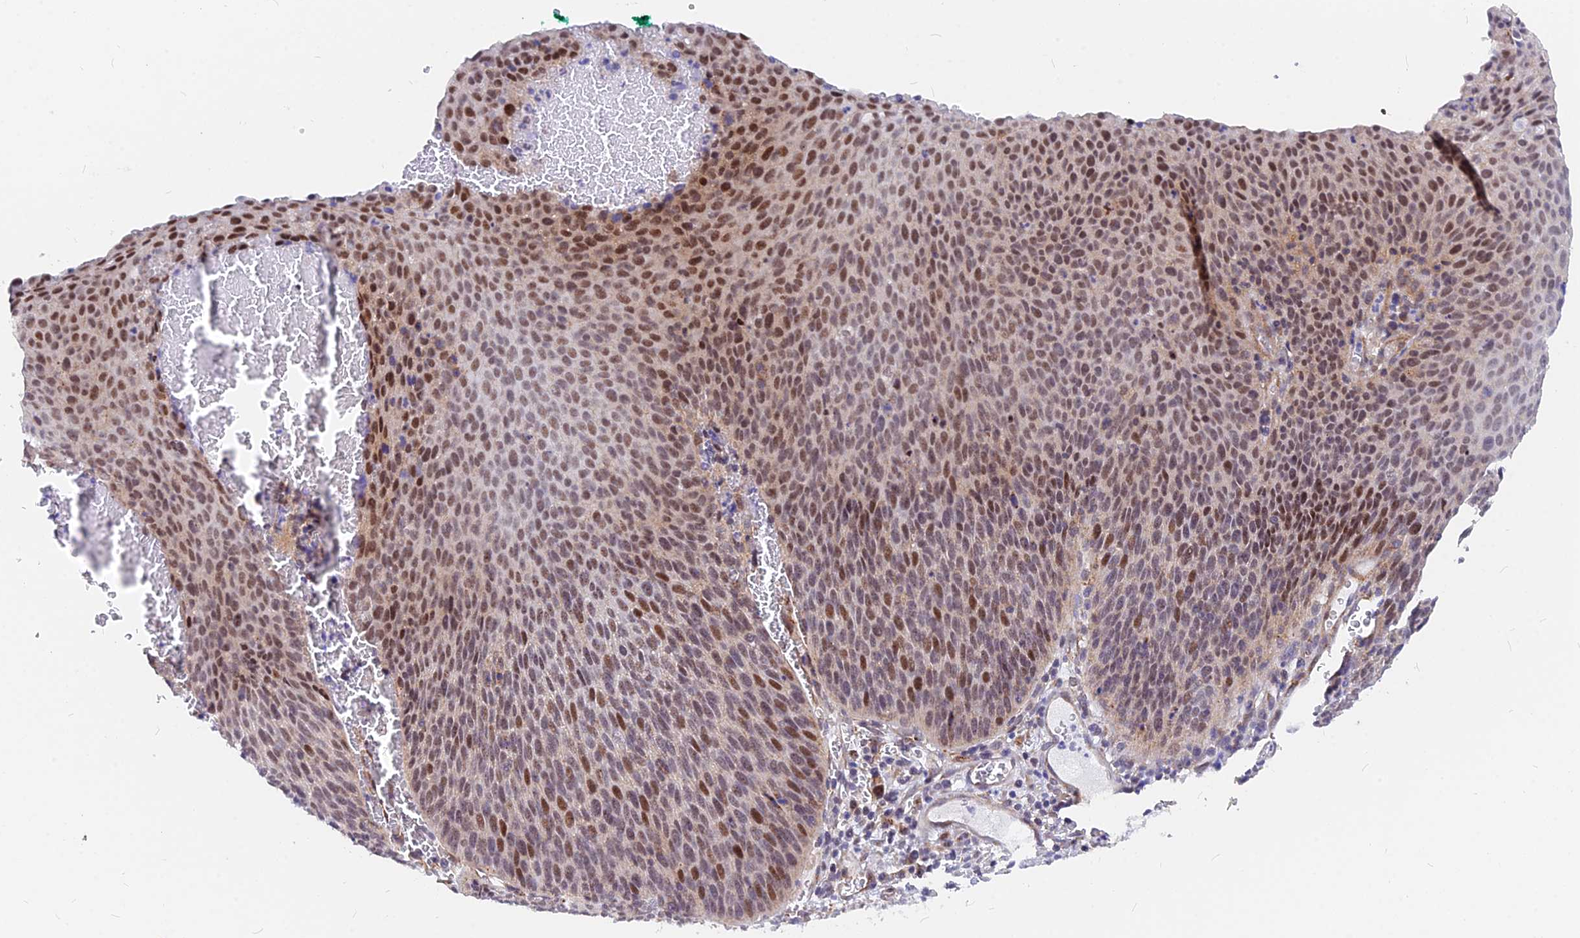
{"staining": {"intensity": "moderate", "quantity": ">75%", "location": "nuclear"}, "tissue": "cervical cancer", "cell_type": "Tumor cells", "image_type": "cancer", "snomed": [{"axis": "morphology", "description": "Squamous cell carcinoma, NOS"}, {"axis": "topography", "description": "Cervix"}], "caption": "Protein expression by immunohistochemistry (IHC) exhibits moderate nuclear expression in approximately >75% of tumor cells in cervical cancer (squamous cell carcinoma).", "gene": "VSTM2L", "patient": {"sex": "female", "age": 55}}